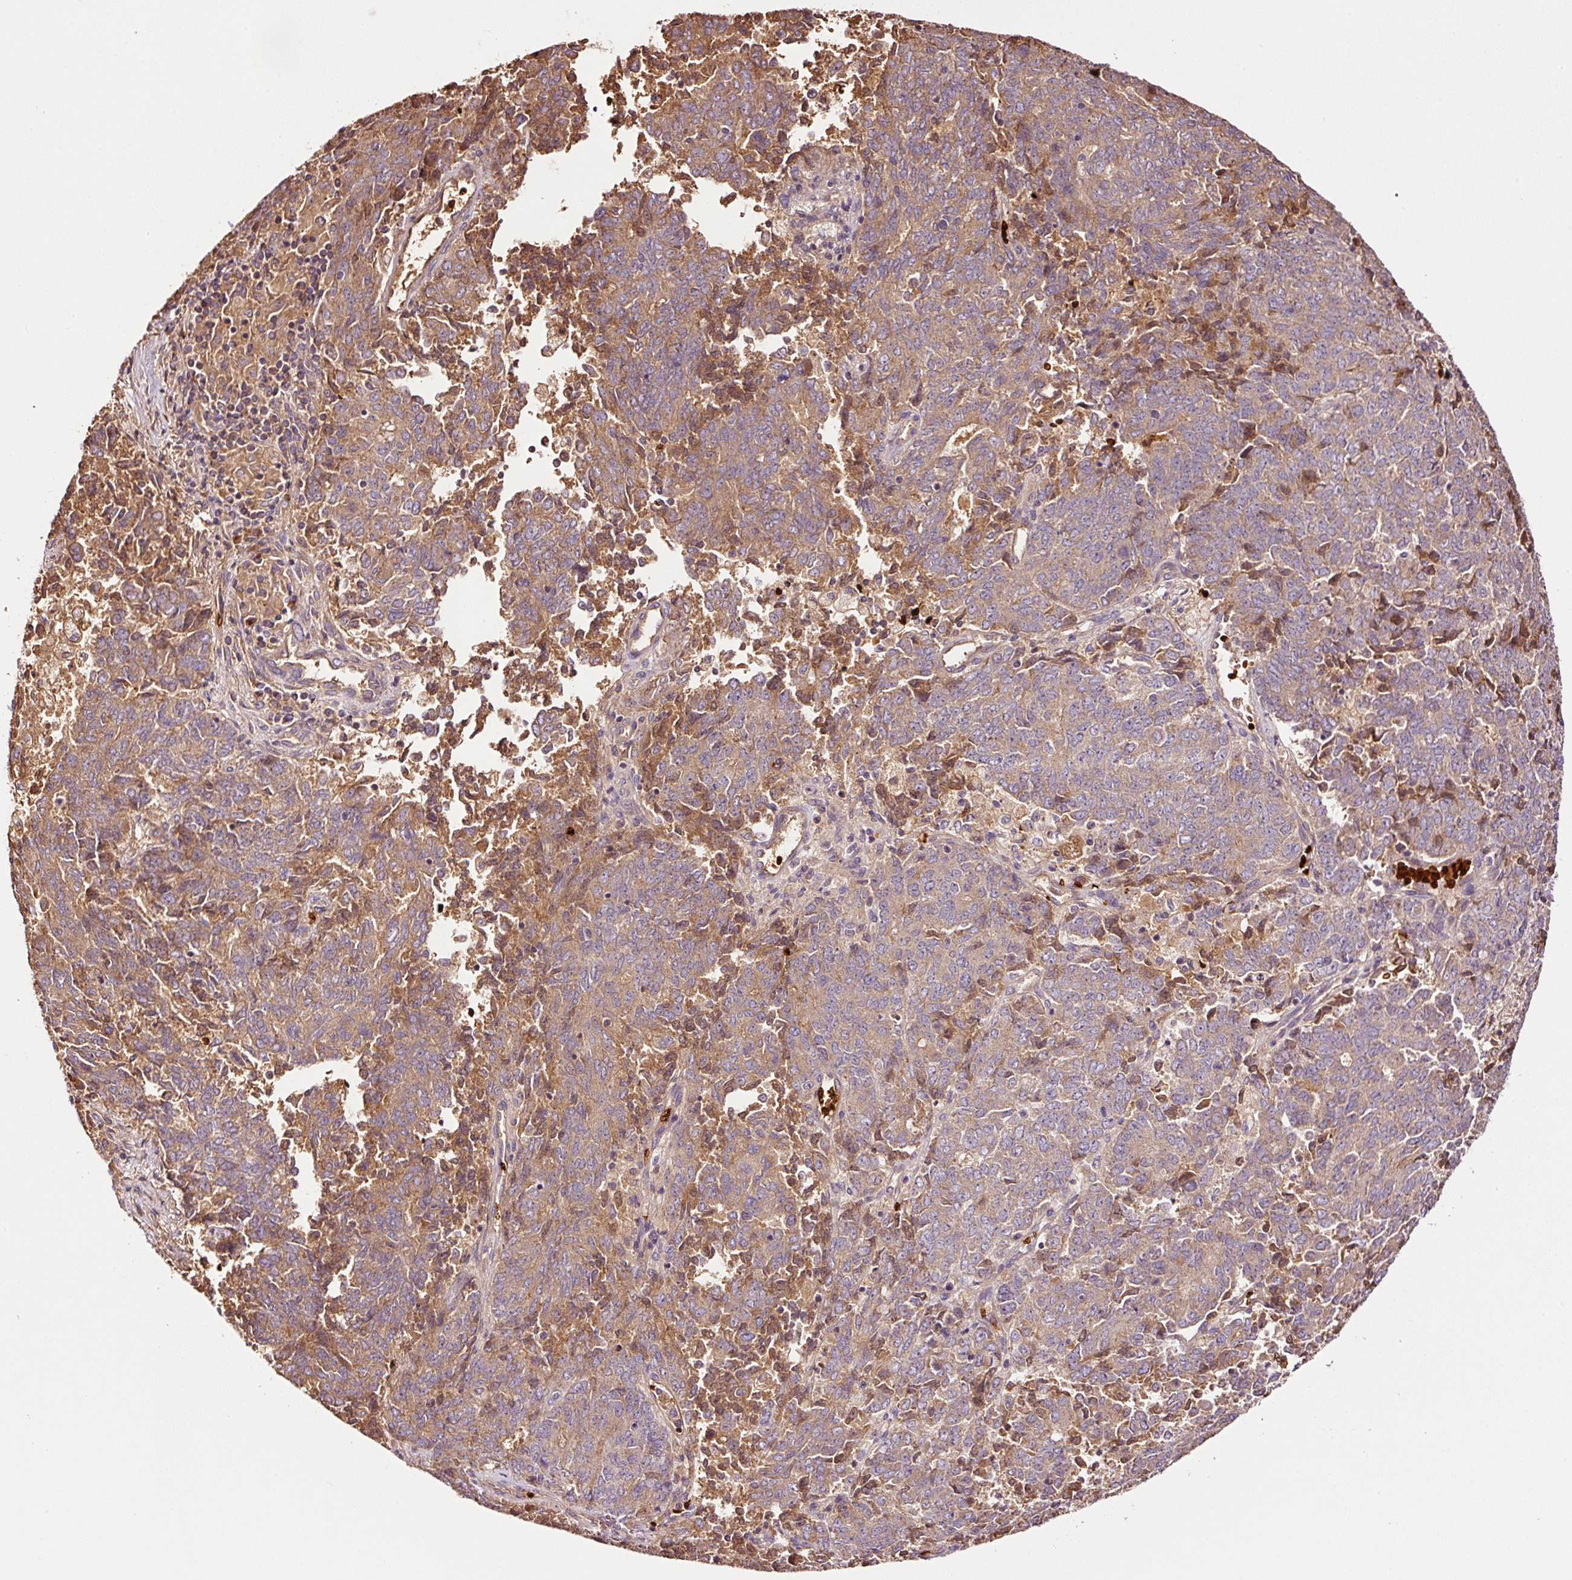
{"staining": {"intensity": "moderate", "quantity": ">75%", "location": "cytoplasmic/membranous"}, "tissue": "endometrial cancer", "cell_type": "Tumor cells", "image_type": "cancer", "snomed": [{"axis": "morphology", "description": "Adenocarcinoma, NOS"}, {"axis": "topography", "description": "Endometrium"}], "caption": "Human endometrial cancer (adenocarcinoma) stained with a protein marker displays moderate staining in tumor cells.", "gene": "PGLYRP2", "patient": {"sex": "female", "age": 80}}